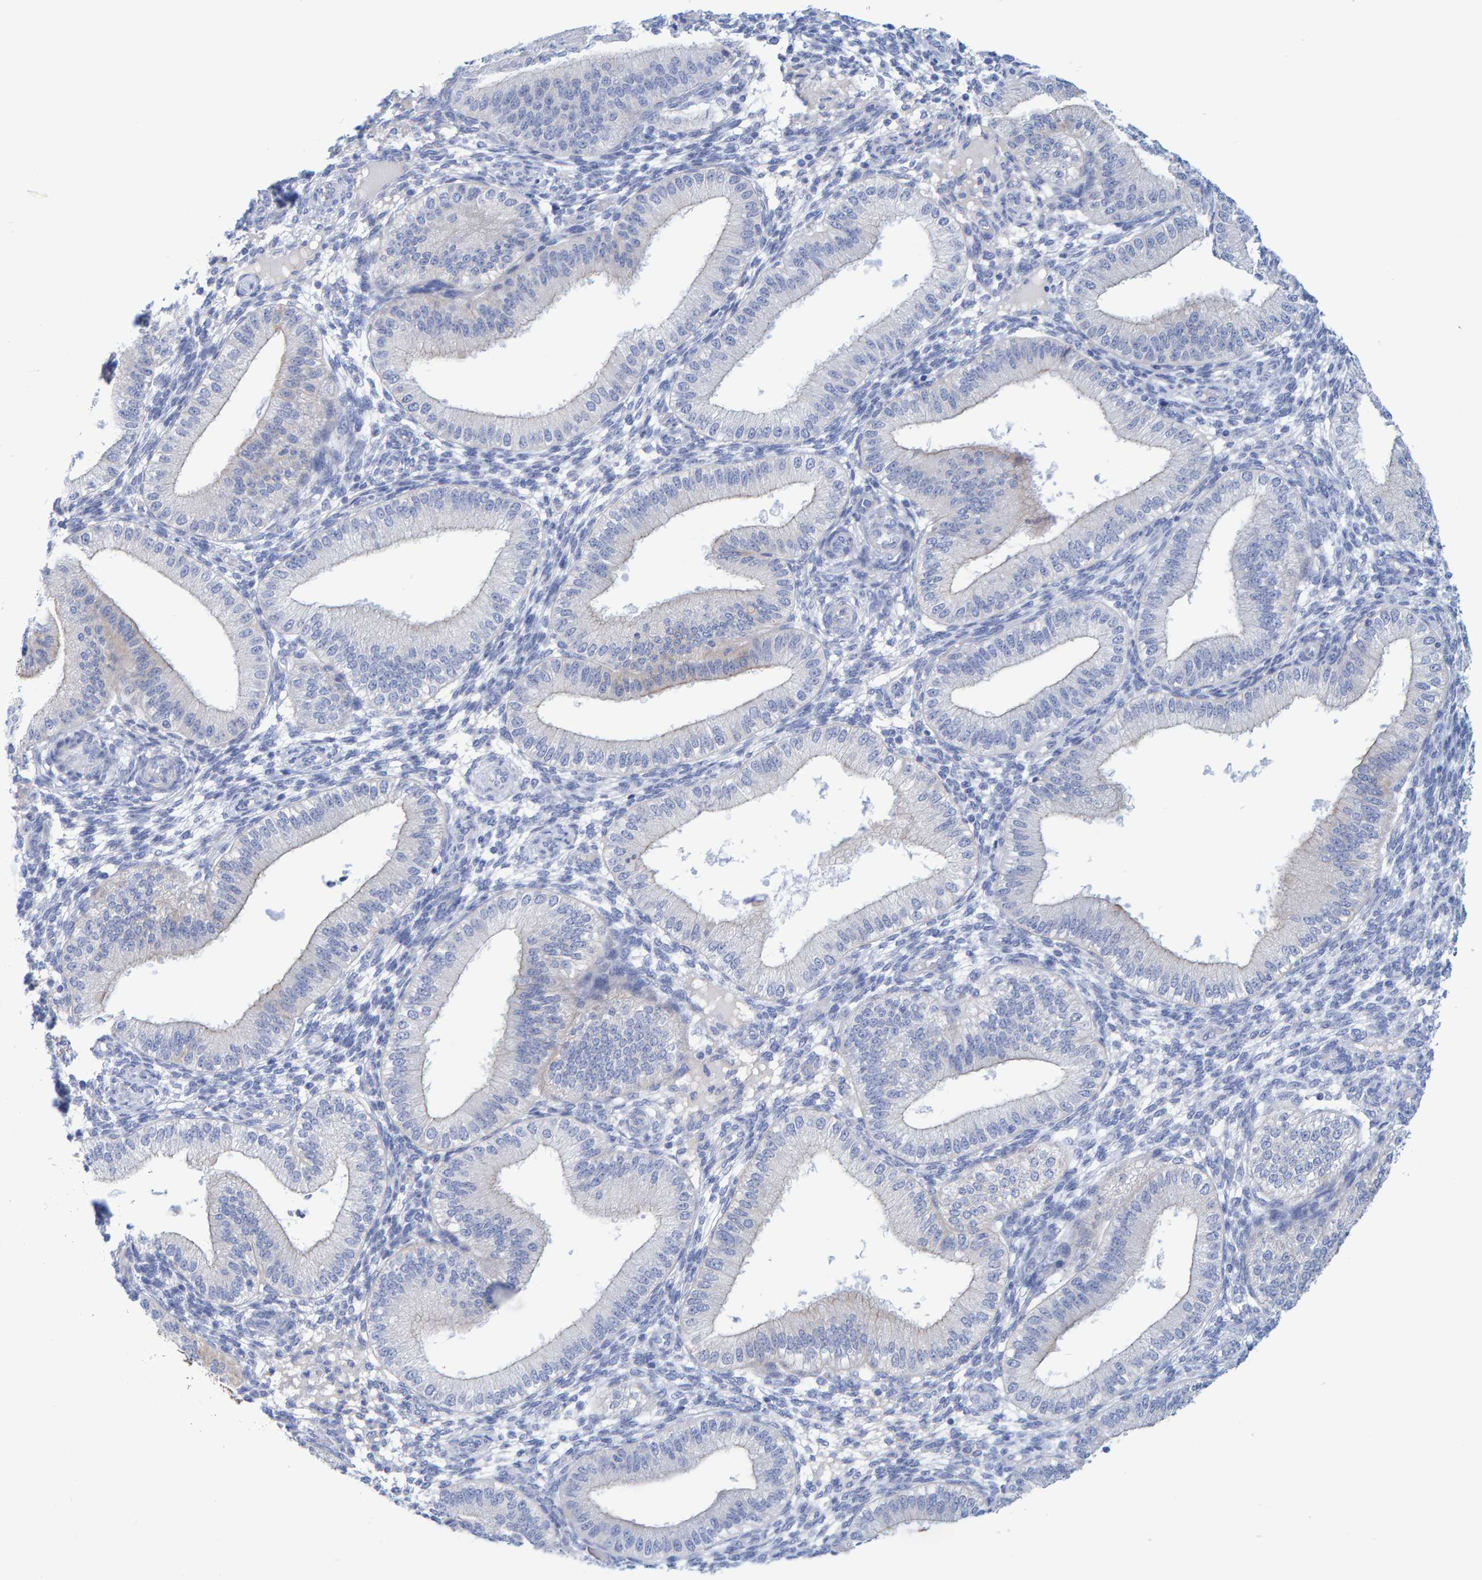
{"staining": {"intensity": "negative", "quantity": "none", "location": "none"}, "tissue": "endometrium", "cell_type": "Cells in endometrial stroma", "image_type": "normal", "snomed": [{"axis": "morphology", "description": "Normal tissue, NOS"}, {"axis": "topography", "description": "Endometrium"}], "caption": "IHC photomicrograph of unremarkable endometrium stained for a protein (brown), which reveals no positivity in cells in endometrial stroma. (Immunohistochemistry (ihc), brightfield microscopy, high magnification).", "gene": "JAKMIP3", "patient": {"sex": "female", "age": 39}}